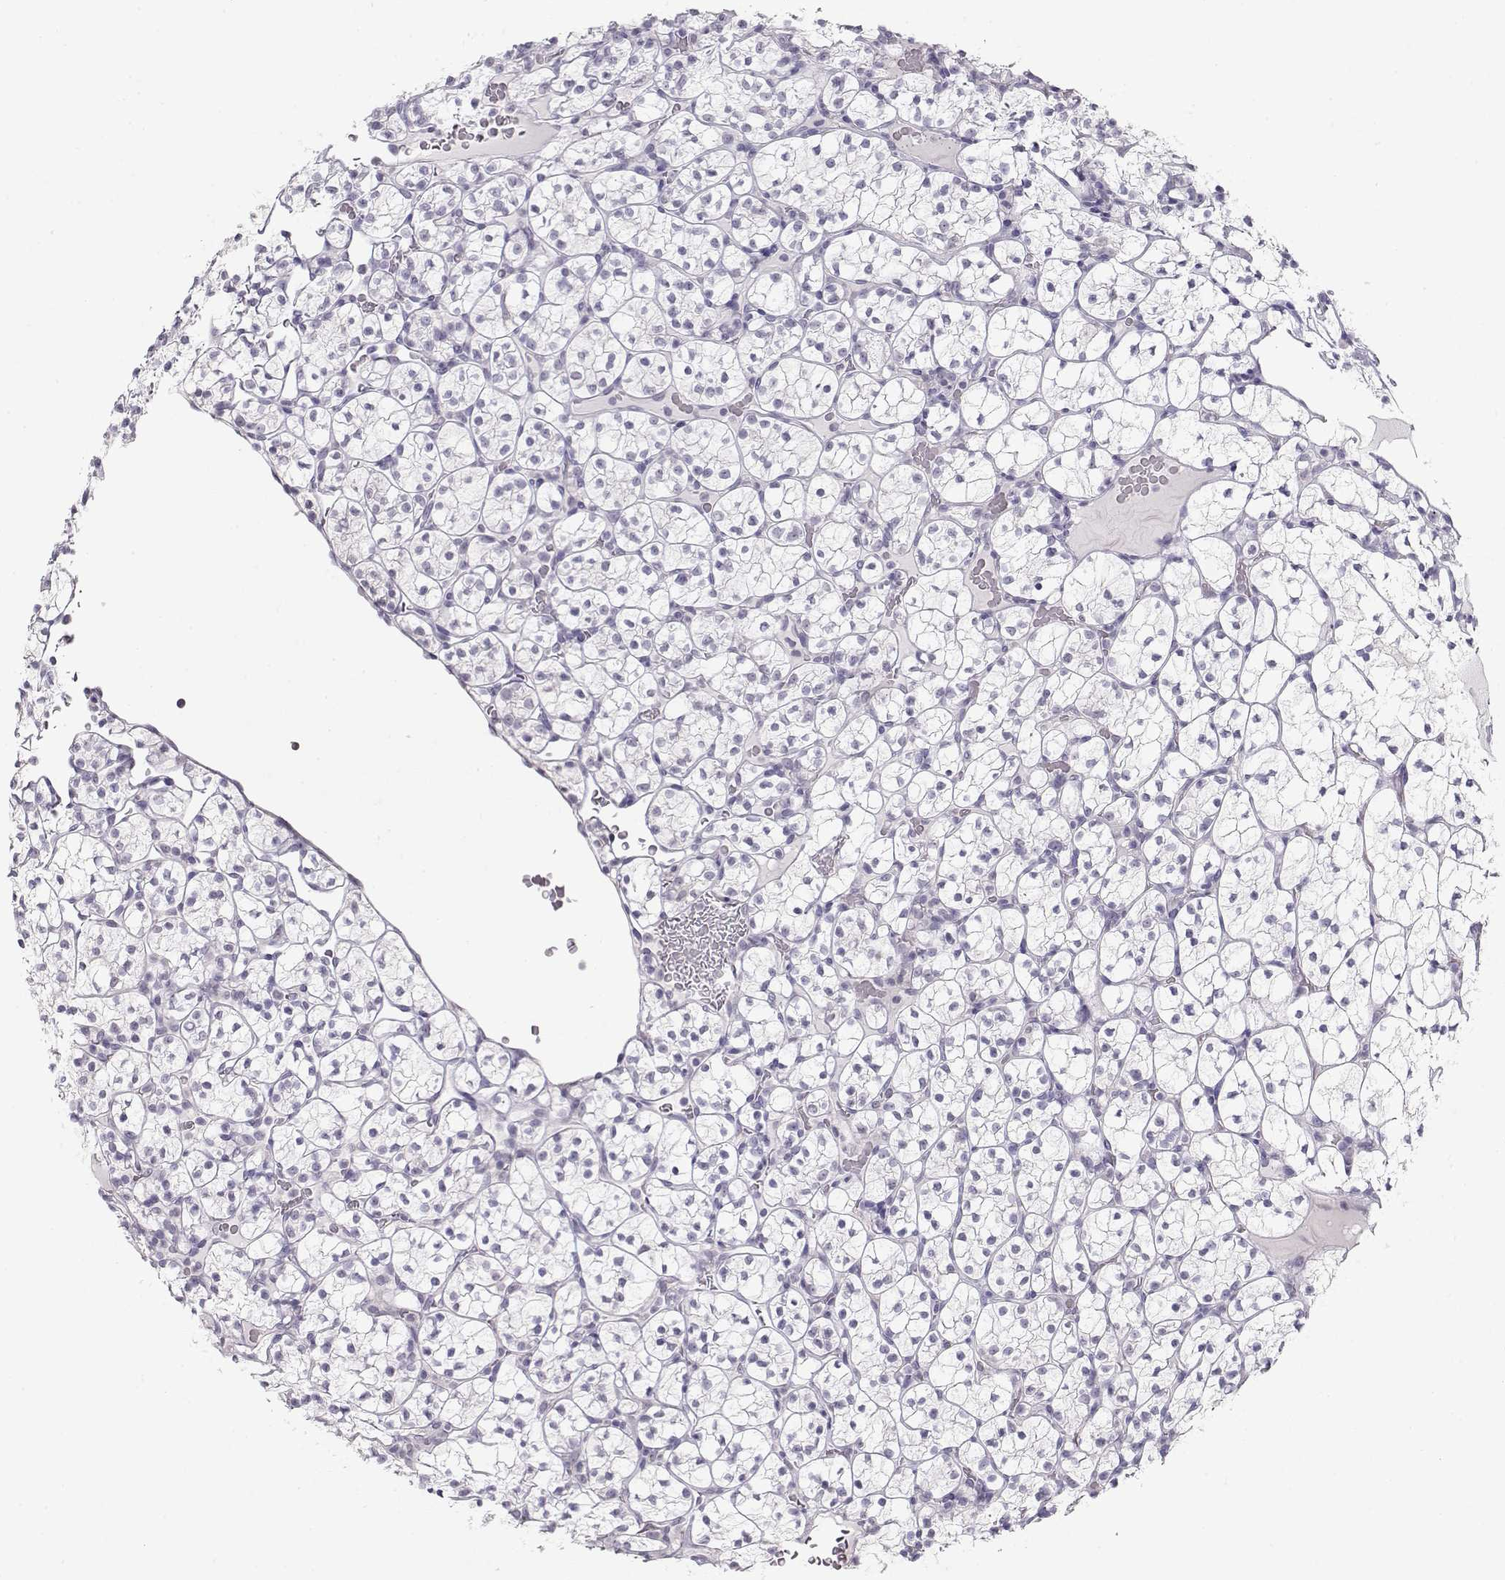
{"staining": {"intensity": "negative", "quantity": "none", "location": "none"}, "tissue": "renal cancer", "cell_type": "Tumor cells", "image_type": "cancer", "snomed": [{"axis": "morphology", "description": "Adenocarcinoma, NOS"}, {"axis": "topography", "description": "Kidney"}], "caption": "Immunohistochemistry of adenocarcinoma (renal) demonstrates no positivity in tumor cells.", "gene": "IMPG1", "patient": {"sex": "female", "age": 89}}